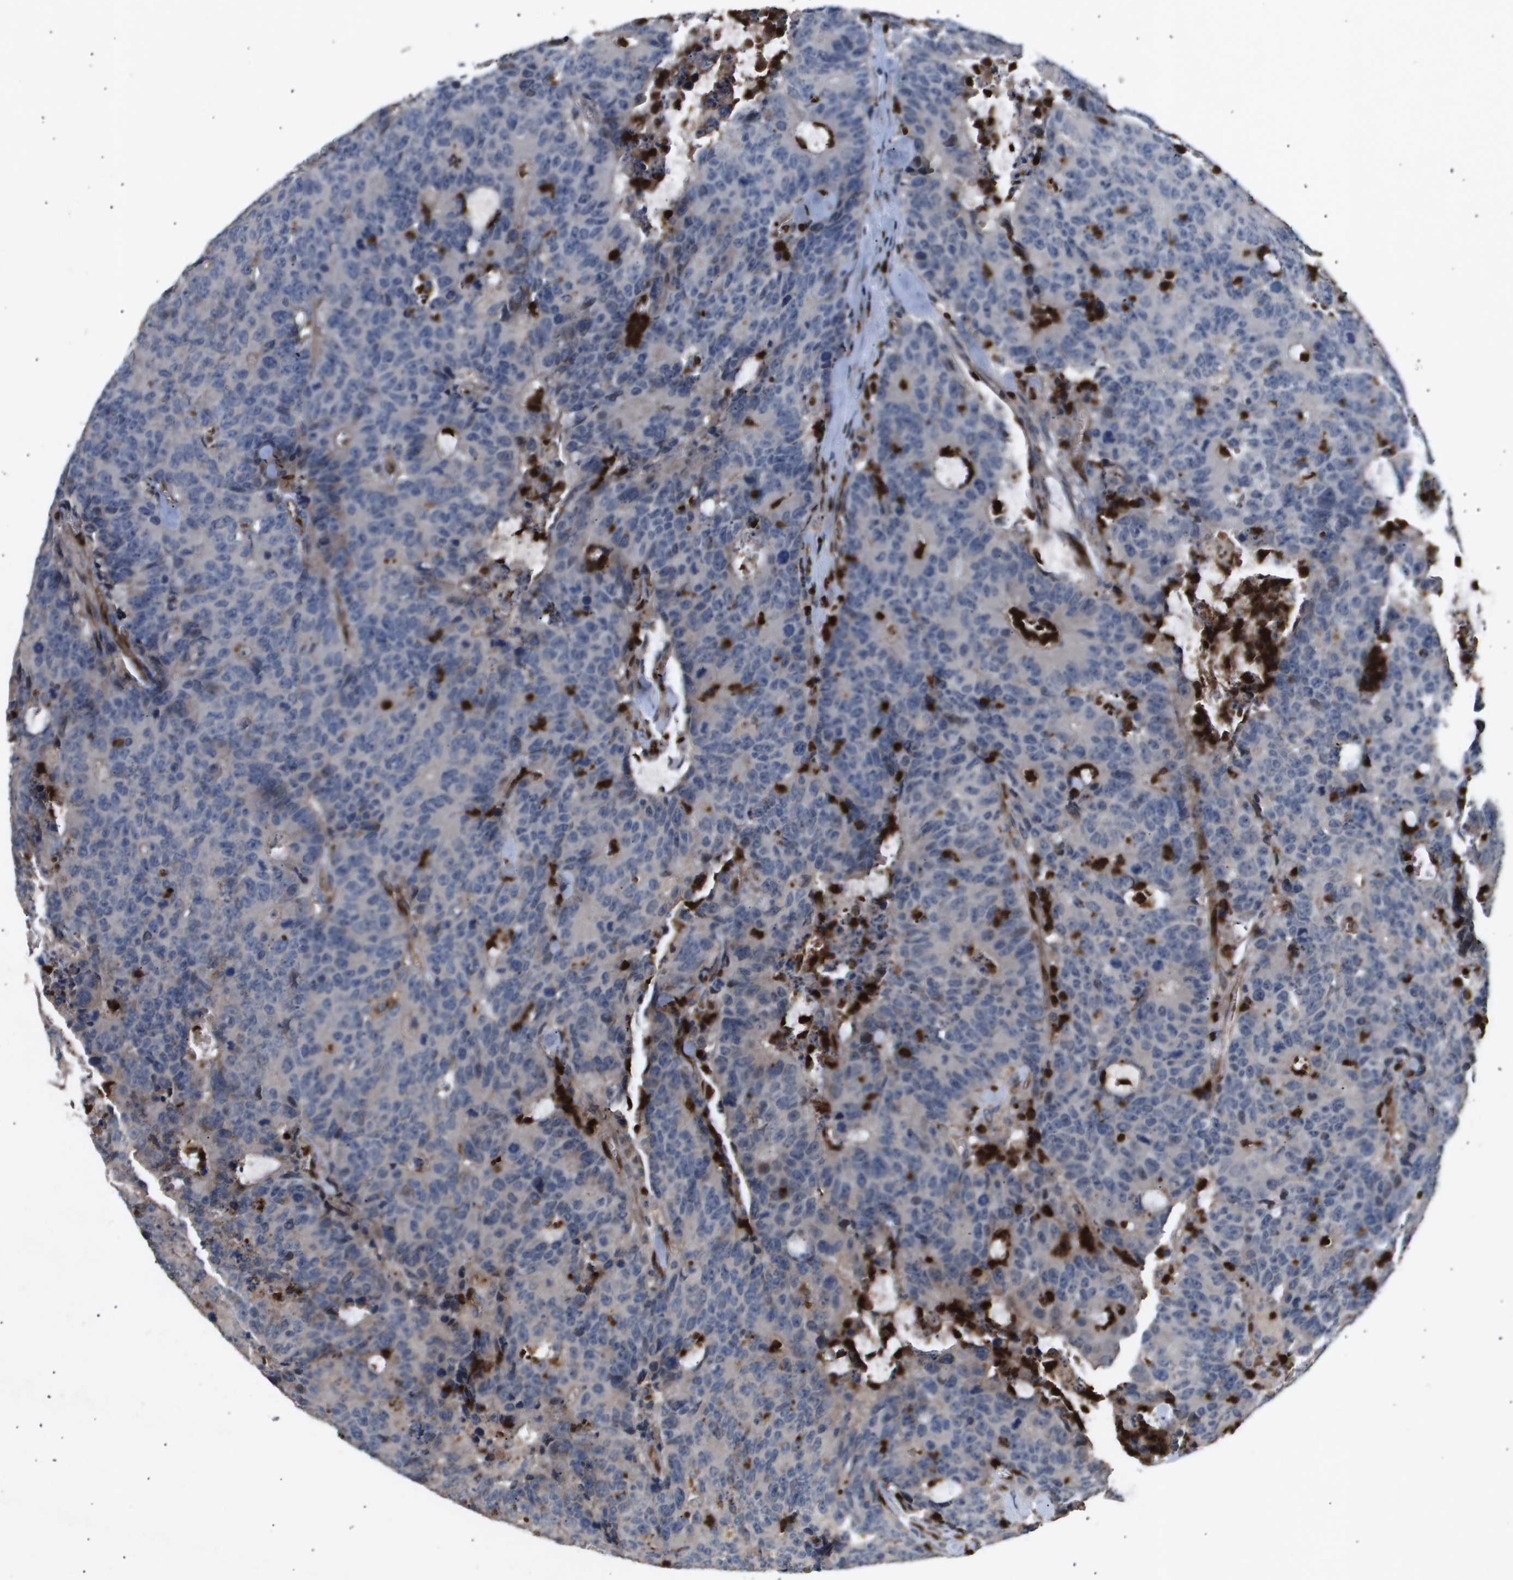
{"staining": {"intensity": "weak", "quantity": "<25%", "location": "cytoplasmic/membranous"}, "tissue": "colorectal cancer", "cell_type": "Tumor cells", "image_type": "cancer", "snomed": [{"axis": "morphology", "description": "Adenocarcinoma, NOS"}, {"axis": "topography", "description": "Colon"}], "caption": "Immunohistochemistry (IHC) image of neoplastic tissue: human colorectal cancer (adenocarcinoma) stained with DAB (3,3'-diaminobenzidine) shows no significant protein positivity in tumor cells.", "gene": "ERG", "patient": {"sex": "female", "age": 86}}